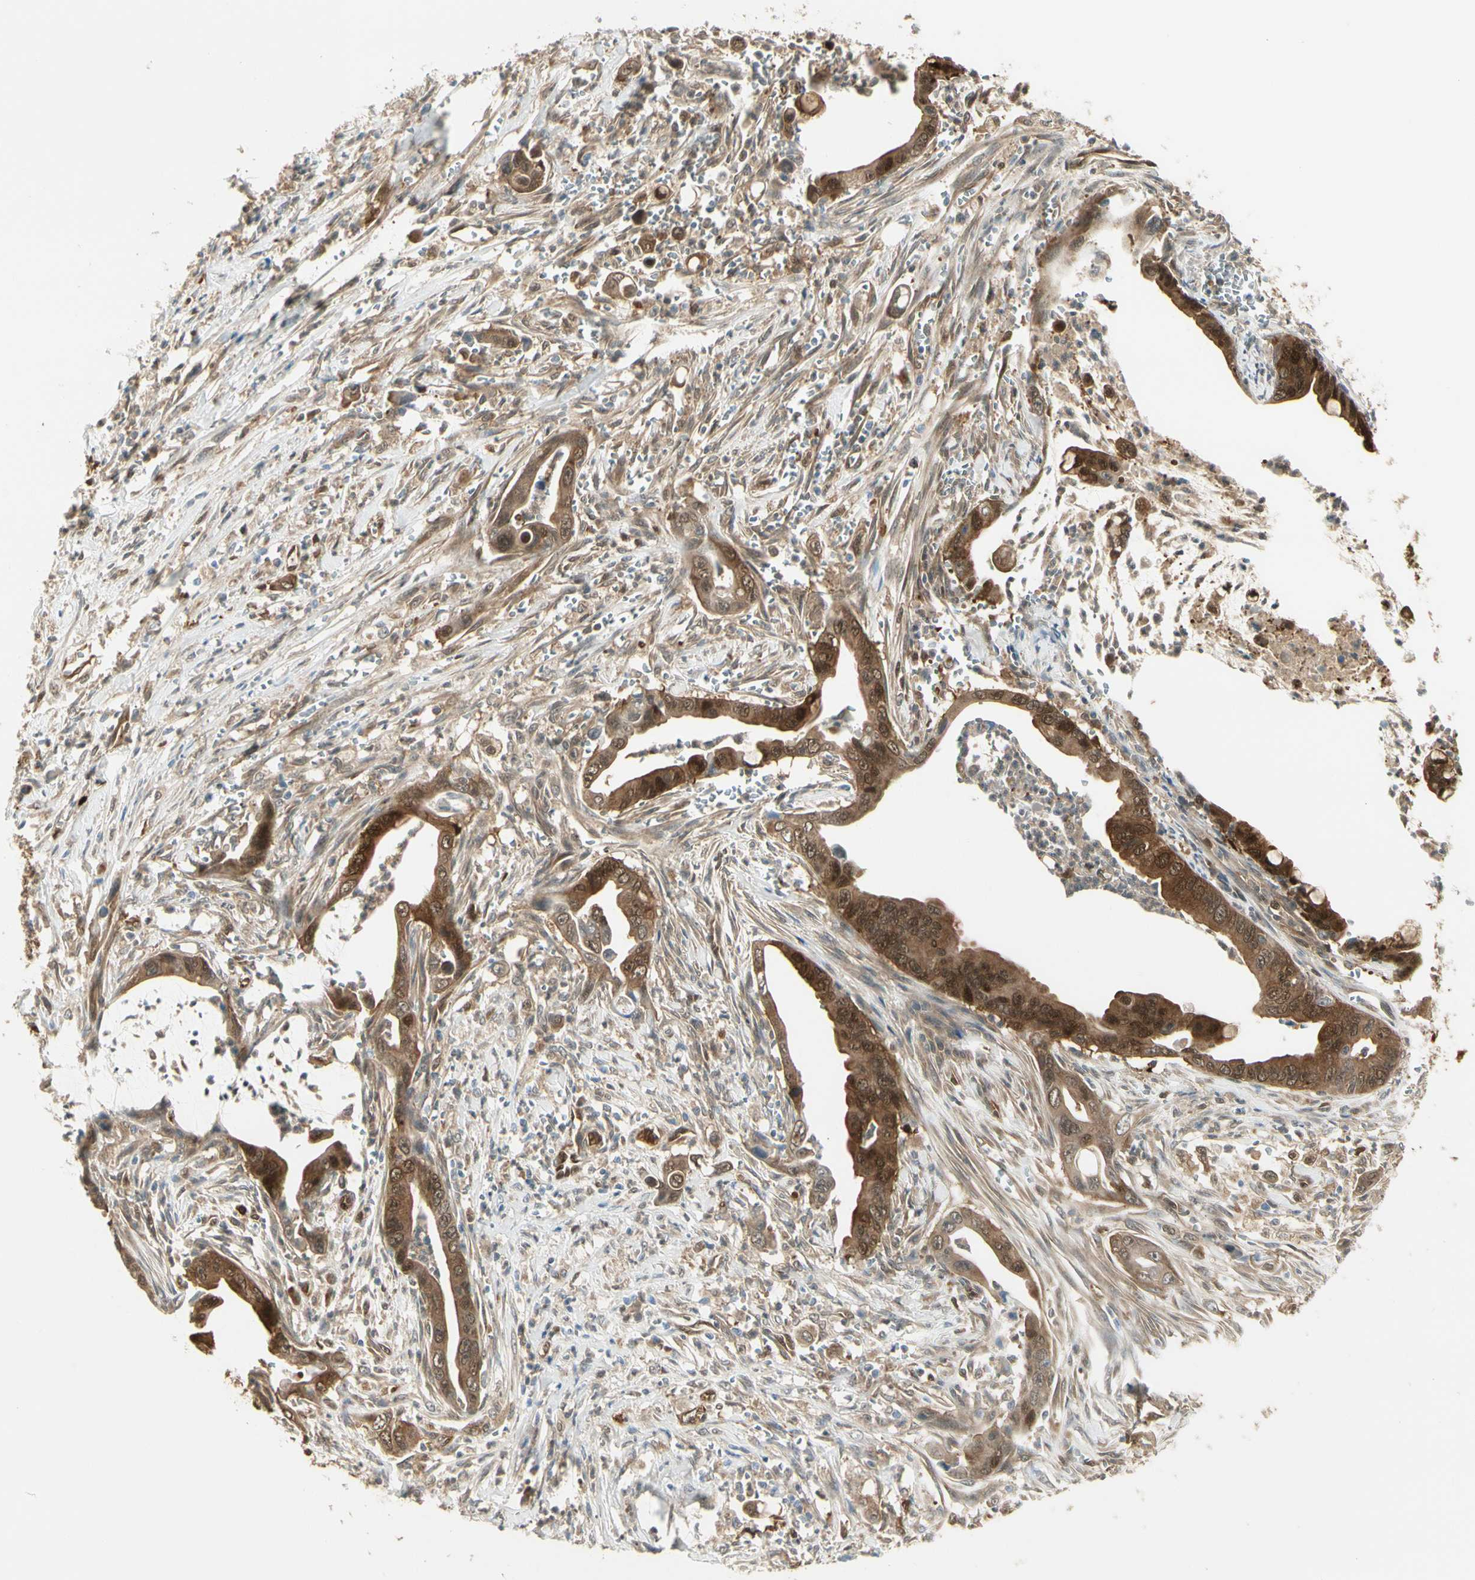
{"staining": {"intensity": "strong", "quantity": ">75%", "location": "cytoplasmic/membranous,nuclear"}, "tissue": "pancreatic cancer", "cell_type": "Tumor cells", "image_type": "cancer", "snomed": [{"axis": "morphology", "description": "Adenocarcinoma, NOS"}, {"axis": "topography", "description": "Pancreas"}], "caption": "Immunohistochemistry histopathology image of pancreatic cancer stained for a protein (brown), which exhibits high levels of strong cytoplasmic/membranous and nuclear staining in approximately >75% of tumor cells.", "gene": "SERPINB6", "patient": {"sex": "male", "age": 59}}